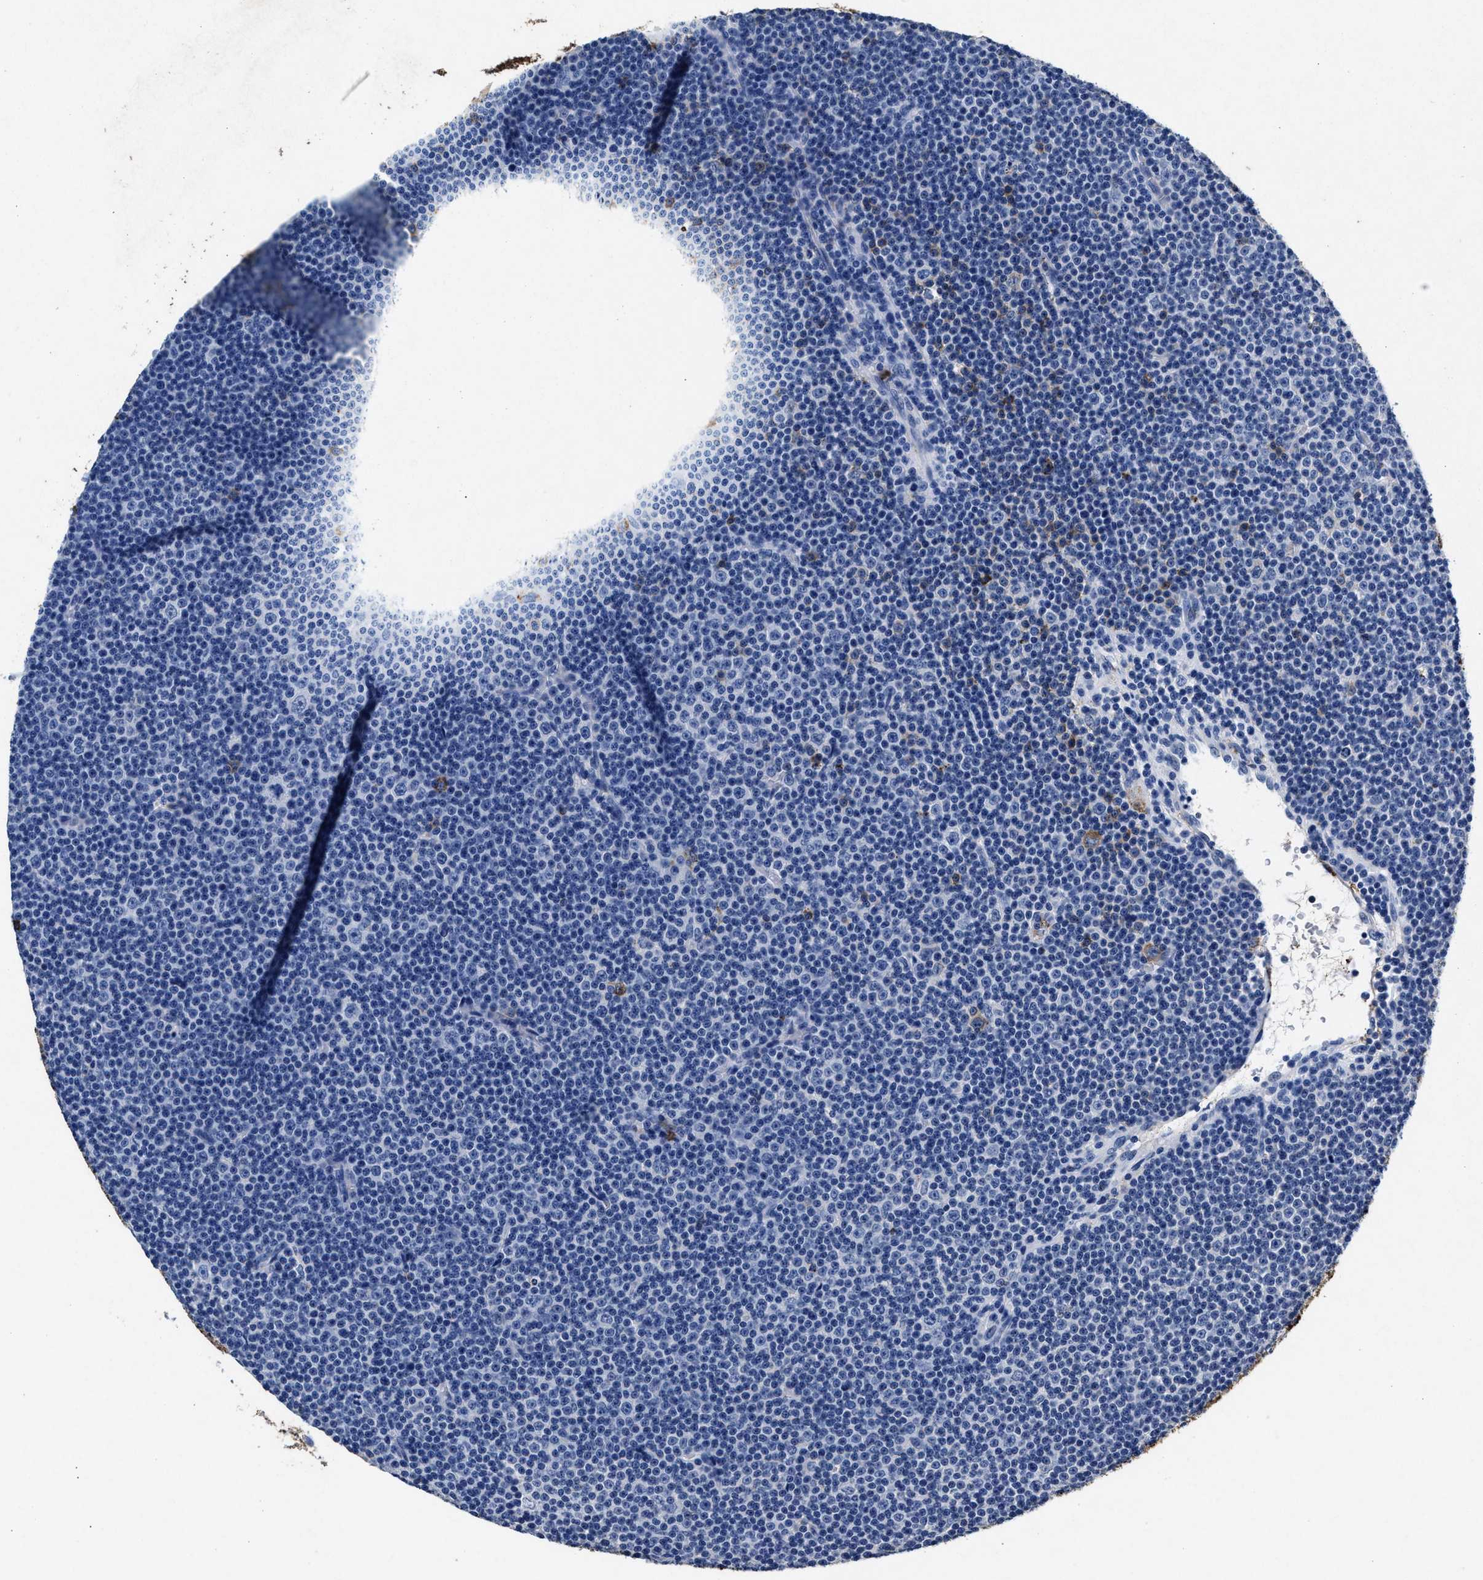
{"staining": {"intensity": "moderate", "quantity": "<25%", "location": "cytoplasmic/membranous"}, "tissue": "lymphoma", "cell_type": "Tumor cells", "image_type": "cancer", "snomed": [{"axis": "morphology", "description": "Malignant lymphoma, non-Hodgkin's type, Low grade"}, {"axis": "topography", "description": "Lymph node"}], "caption": "This image shows low-grade malignant lymphoma, non-Hodgkin's type stained with immunohistochemistry (IHC) to label a protein in brown. The cytoplasmic/membranous of tumor cells show moderate positivity for the protein. Nuclei are counter-stained blue.", "gene": "LTB4R2", "patient": {"sex": "female", "age": 67}}